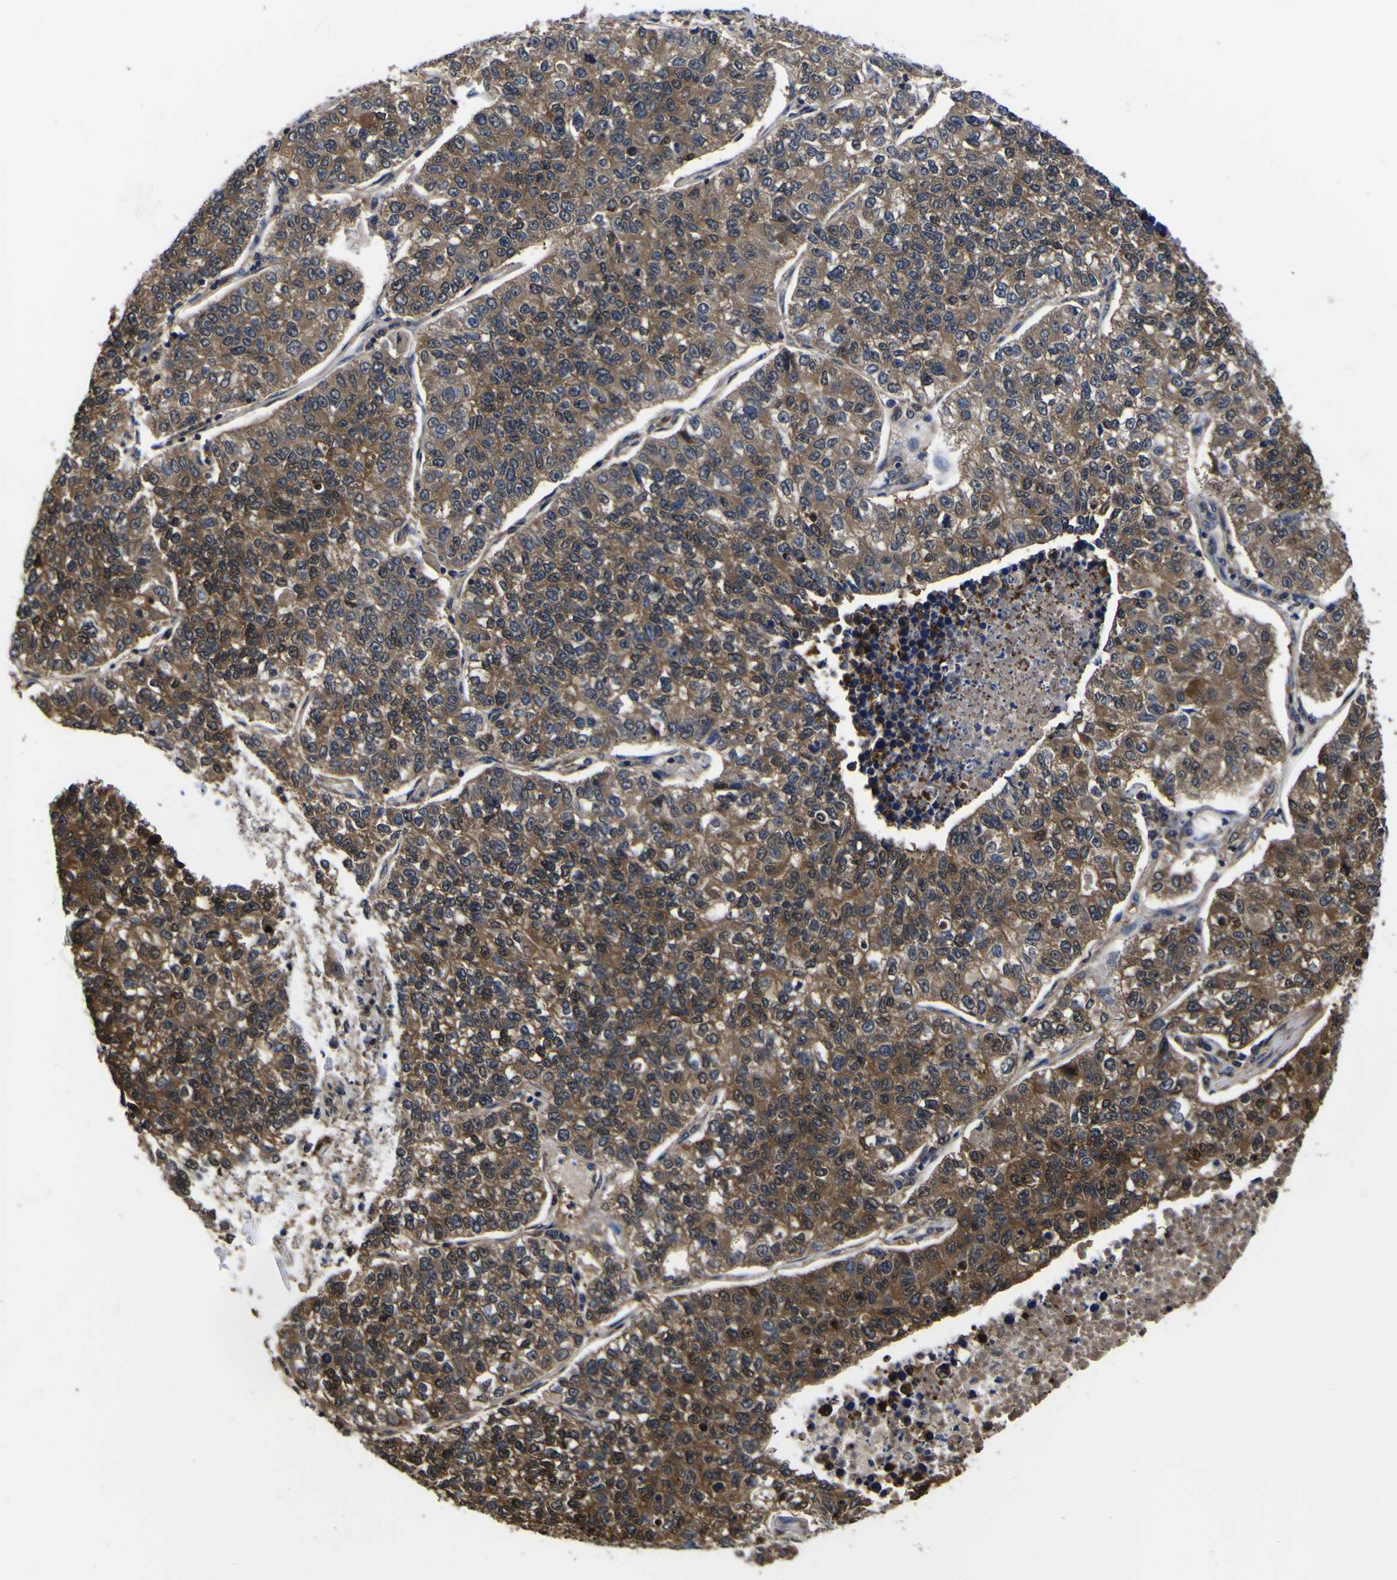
{"staining": {"intensity": "moderate", "quantity": ">75%", "location": "cytoplasmic/membranous,nuclear"}, "tissue": "lung cancer", "cell_type": "Tumor cells", "image_type": "cancer", "snomed": [{"axis": "morphology", "description": "Adenocarcinoma, NOS"}, {"axis": "topography", "description": "Lung"}], "caption": "Lung adenocarcinoma stained for a protein exhibits moderate cytoplasmic/membranous and nuclear positivity in tumor cells.", "gene": "FAM110B", "patient": {"sex": "male", "age": 49}}